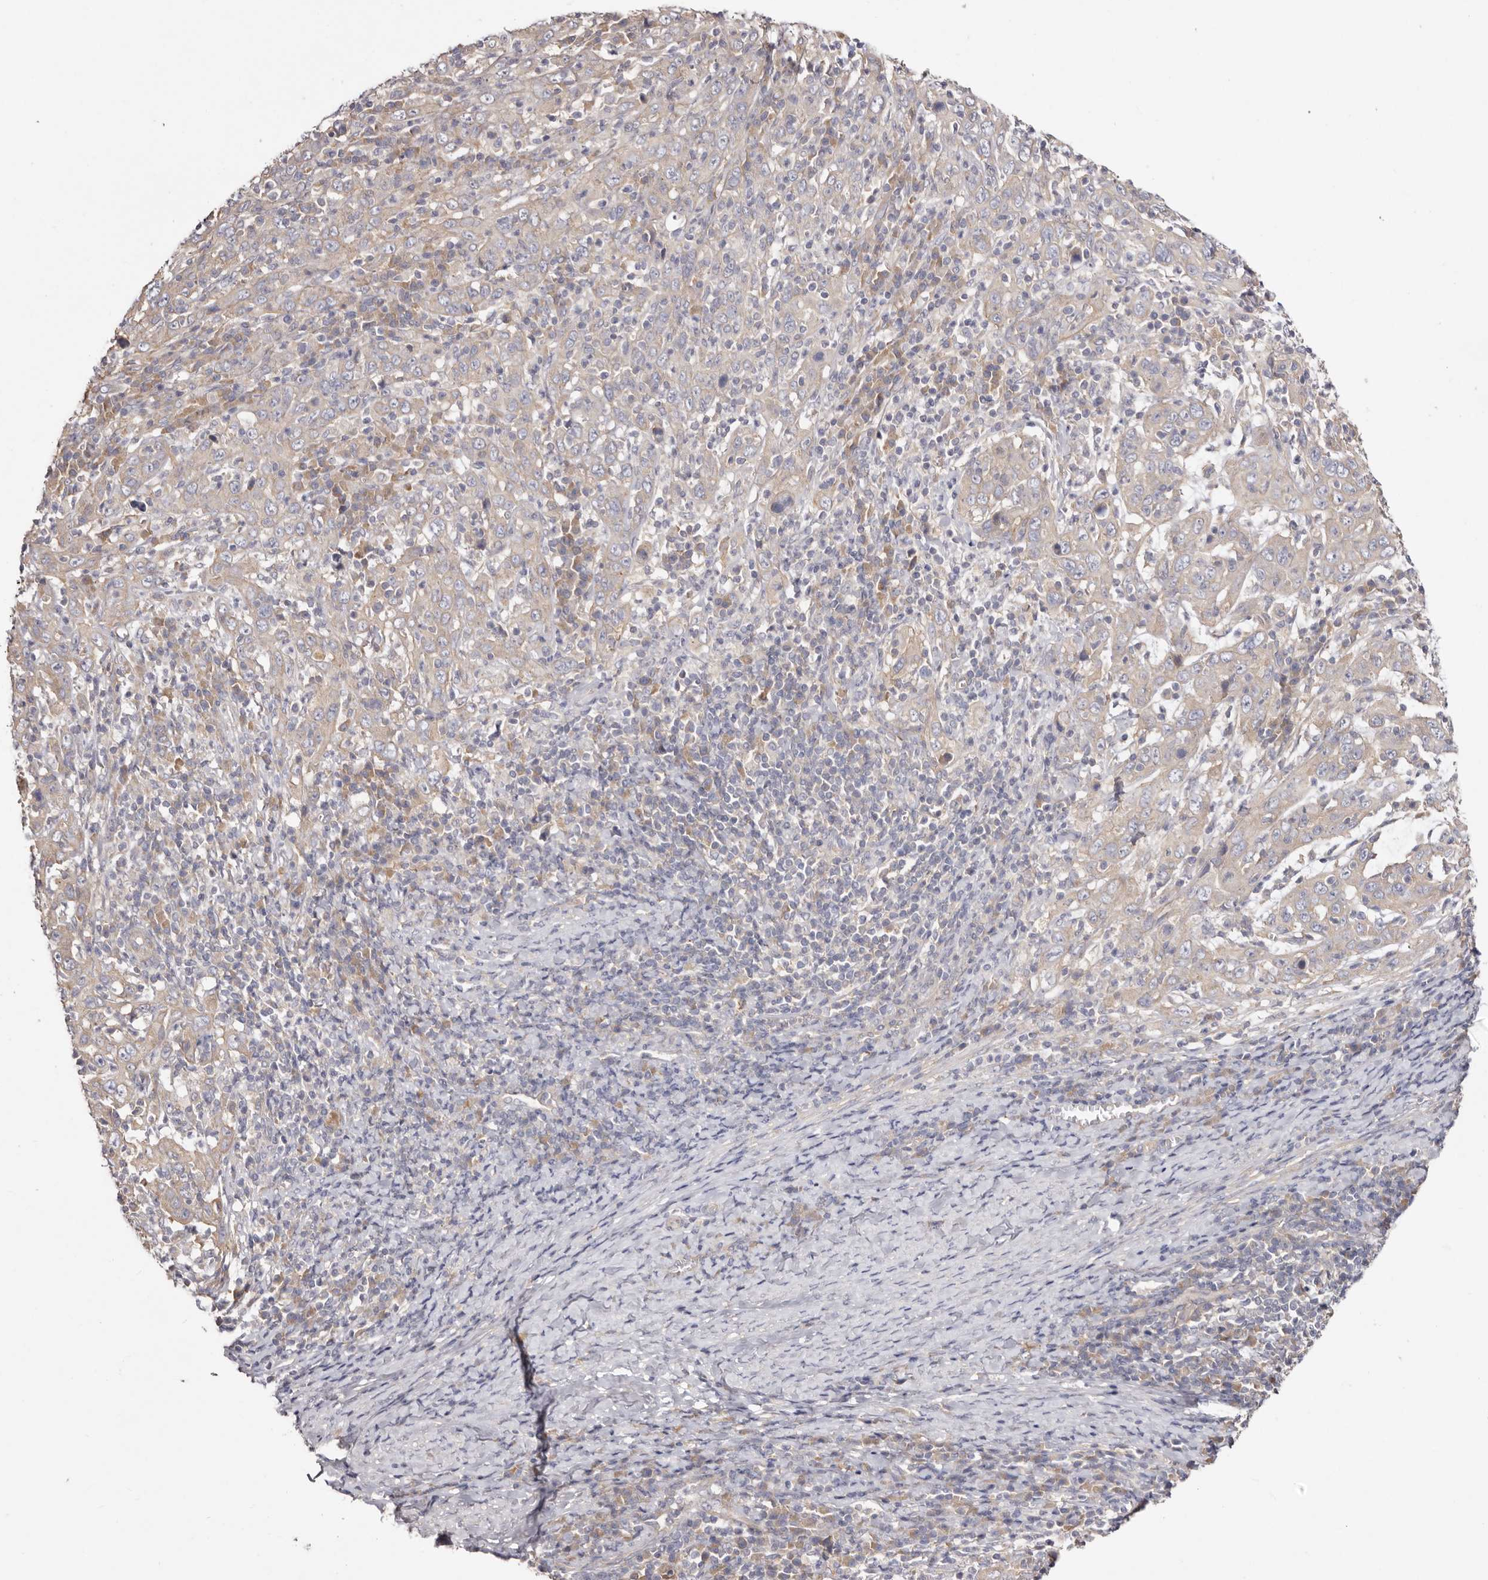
{"staining": {"intensity": "negative", "quantity": "none", "location": "none"}, "tissue": "cervical cancer", "cell_type": "Tumor cells", "image_type": "cancer", "snomed": [{"axis": "morphology", "description": "Squamous cell carcinoma, NOS"}, {"axis": "topography", "description": "Cervix"}], "caption": "Tumor cells show no significant staining in cervical cancer. (Immunohistochemistry (ihc), brightfield microscopy, high magnification).", "gene": "FAM167B", "patient": {"sex": "female", "age": 46}}